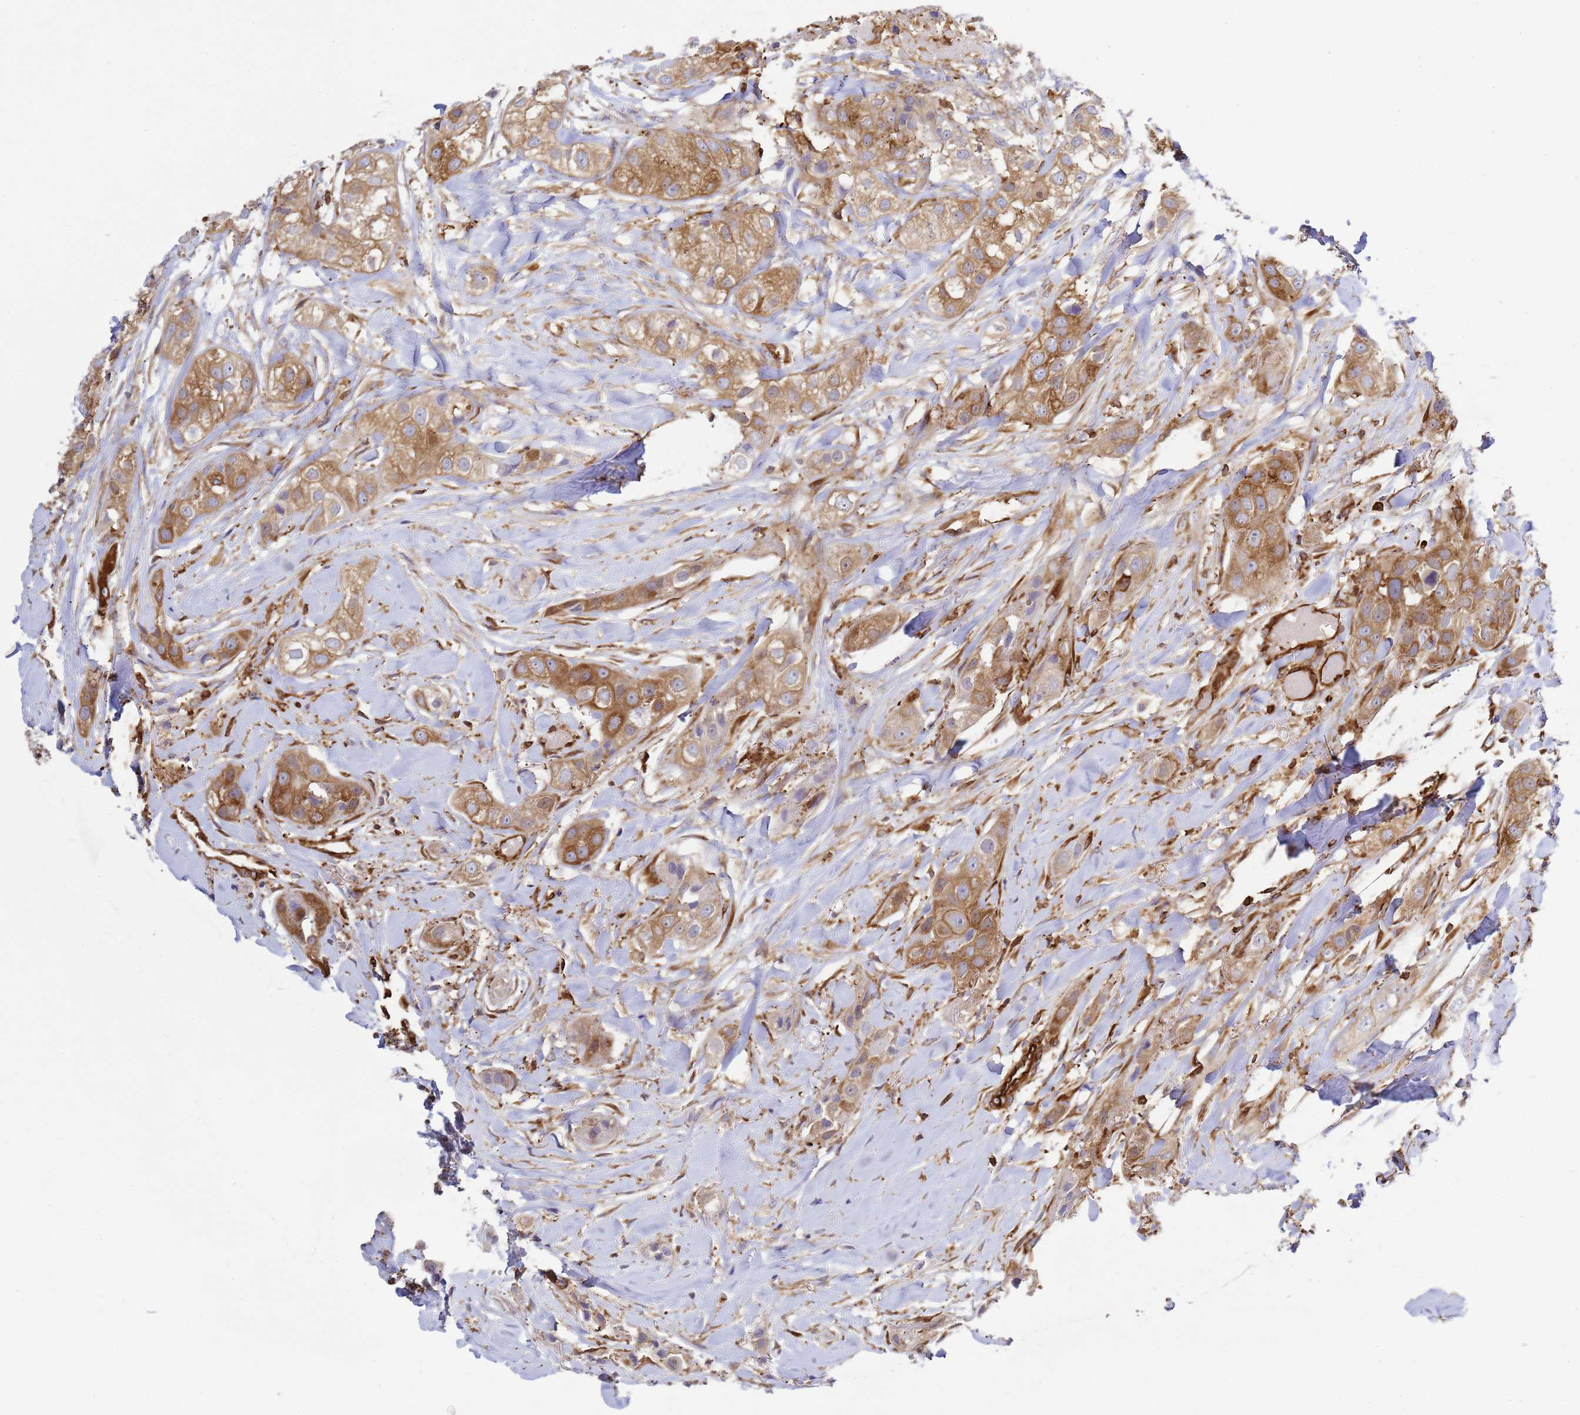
{"staining": {"intensity": "moderate", "quantity": ">75%", "location": "cytoplasmic/membranous"}, "tissue": "head and neck cancer", "cell_type": "Tumor cells", "image_type": "cancer", "snomed": [{"axis": "morphology", "description": "Normal tissue, NOS"}, {"axis": "morphology", "description": "Squamous cell carcinoma, NOS"}, {"axis": "topography", "description": "Skeletal muscle"}, {"axis": "topography", "description": "Head-Neck"}], "caption": "Head and neck cancer (squamous cell carcinoma) stained with a brown dye reveals moderate cytoplasmic/membranous positive positivity in approximately >75% of tumor cells.", "gene": "ZBTB8OS", "patient": {"sex": "male", "age": 51}}